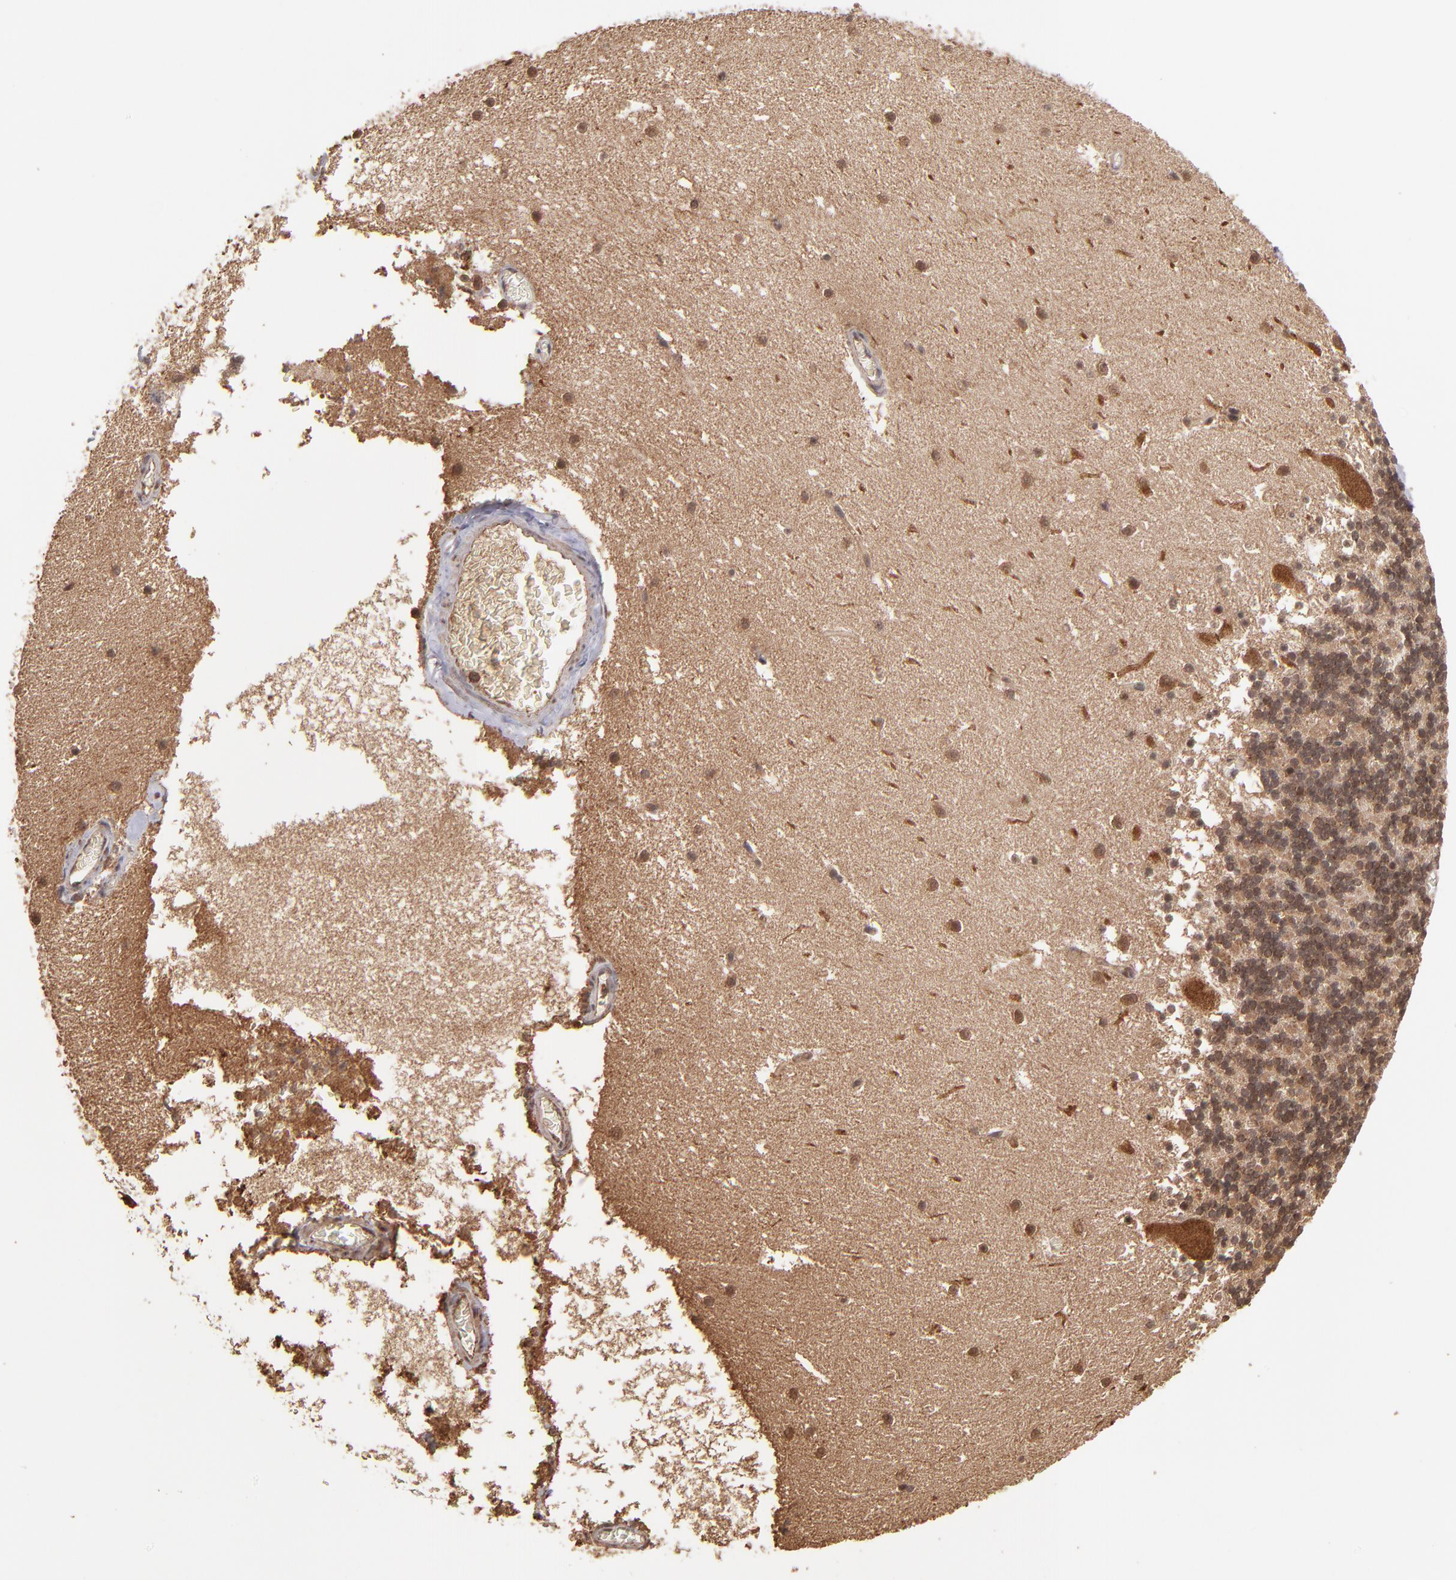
{"staining": {"intensity": "moderate", "quantity": ">75%", "location": "cytoplasmic/membranous"}, "tissue": "cerebellum", "cell_type": "Cells in granular layer", "image_type": "normal", "snomed": [{"axis": "morphology", "description": "Normal tissue, NOS"}, {"axis": "topography", "description": "Cerebellum"}], "caption": "Immunohistochemistry (IHC) photomicrograph of benign human cerebellum stained for a protein (brown), which reveals medium levels of moderate cytoplasmic/membranous staining in about >75% of cells in granular layer.", "gene": "NFE2L2", "patient": {"sex": "male", "age": 45}}